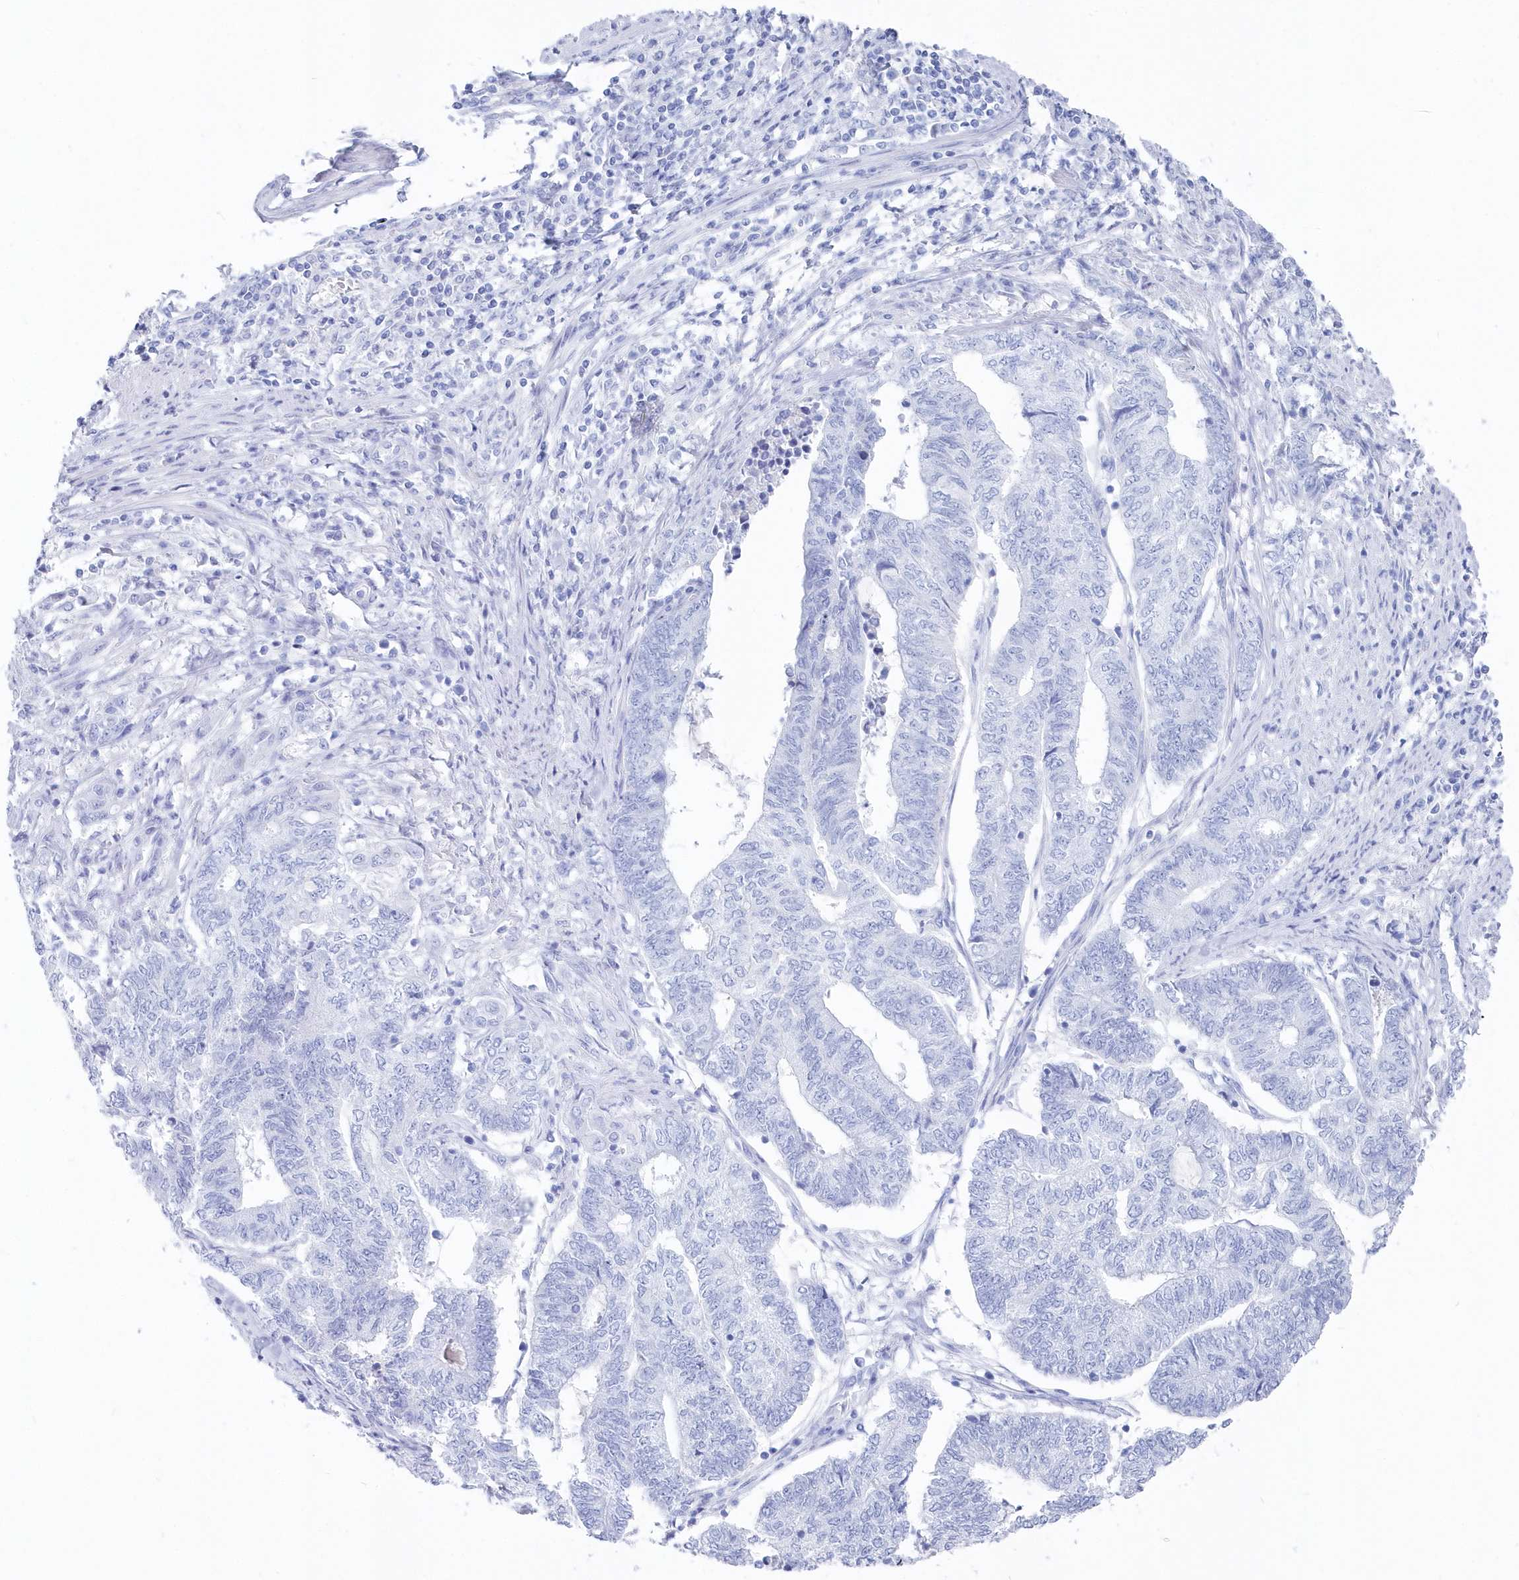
{"staining": {"intensity": "negative", "quantity": "none", "location": "none"}, "tissue": "endometrial cancer", "cell_type": "Tumor cells", "image_type": "cancer", "snomed": [{"axis": "morphology", "description": "Adenocarcinoma, NOS"}, {"axis": "topography", "description": "Uterus"}, {"axis": "topography", "description": "Endometrium"}], "caption": "IHC image of neoplastic tissue: endometrial adenocarcinoma stained with DAB reveals no significant protein expression in tumor cells. (IHC, brightfield microscopy, high magnification).", "gene": "CSNK1G2", "patient": {"sex": "female", "age": 70}}